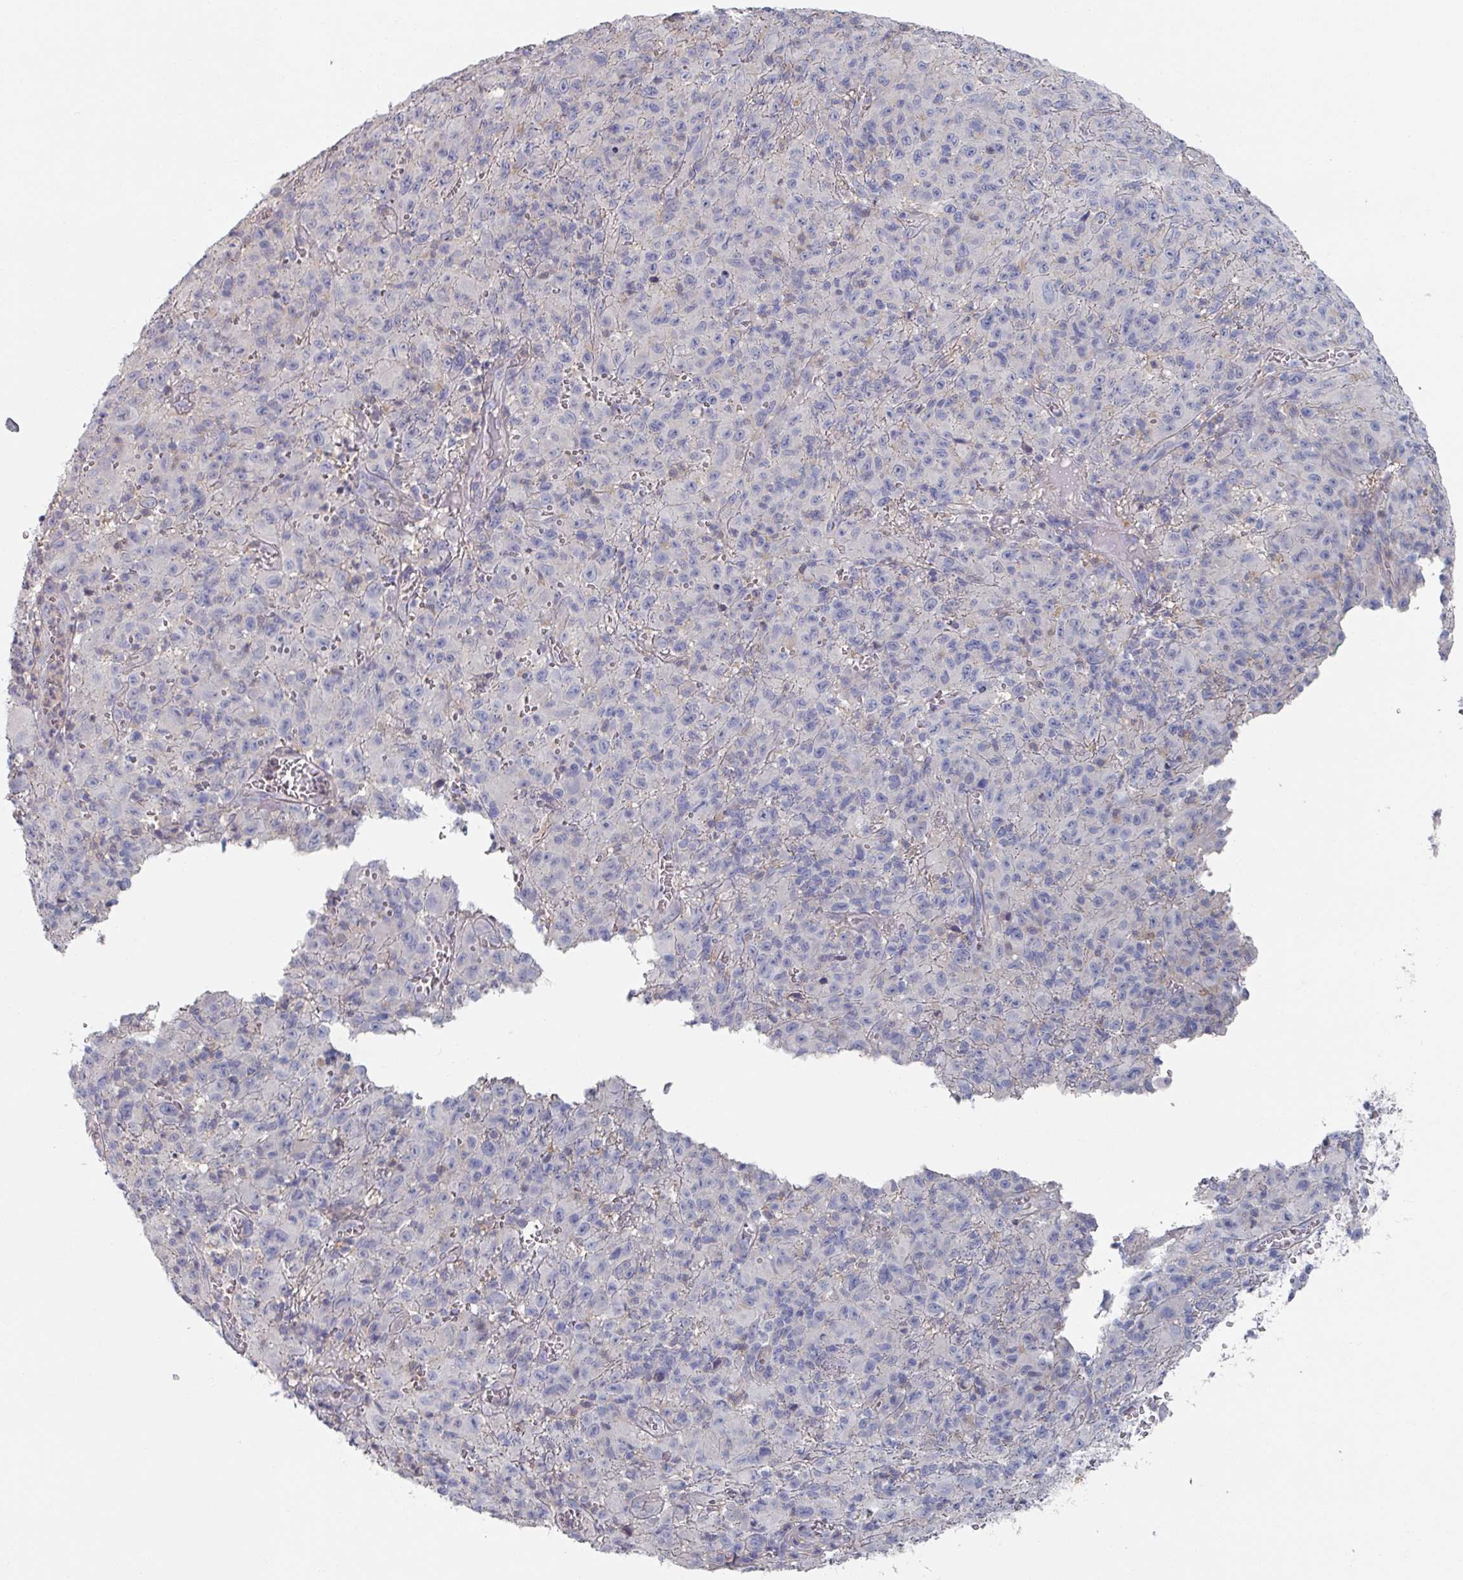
{"staining": {"intensity": "negative", "quantity": "none", "location": "none"}, "tissue": "melanoma", "cell_type": "Tumor cells", "image_type": "cancer", "snomed": [{"axis": "morphology", "description": "Malignant melanoma, NOS"}, {"axis": "topography", "description": "Skin"}], "caption": "Protein analysis of malignant melanoma shows no significant positivity in tumor cells. (Stains: DAB (3,3'-diaminobenzidine) immunohistochemistry with hematoxylin counter stain, Microscopy: brightfield microscopy at high magnification).", "gene": "EFL1", "patient": {"sex": "male", "age": 46}}